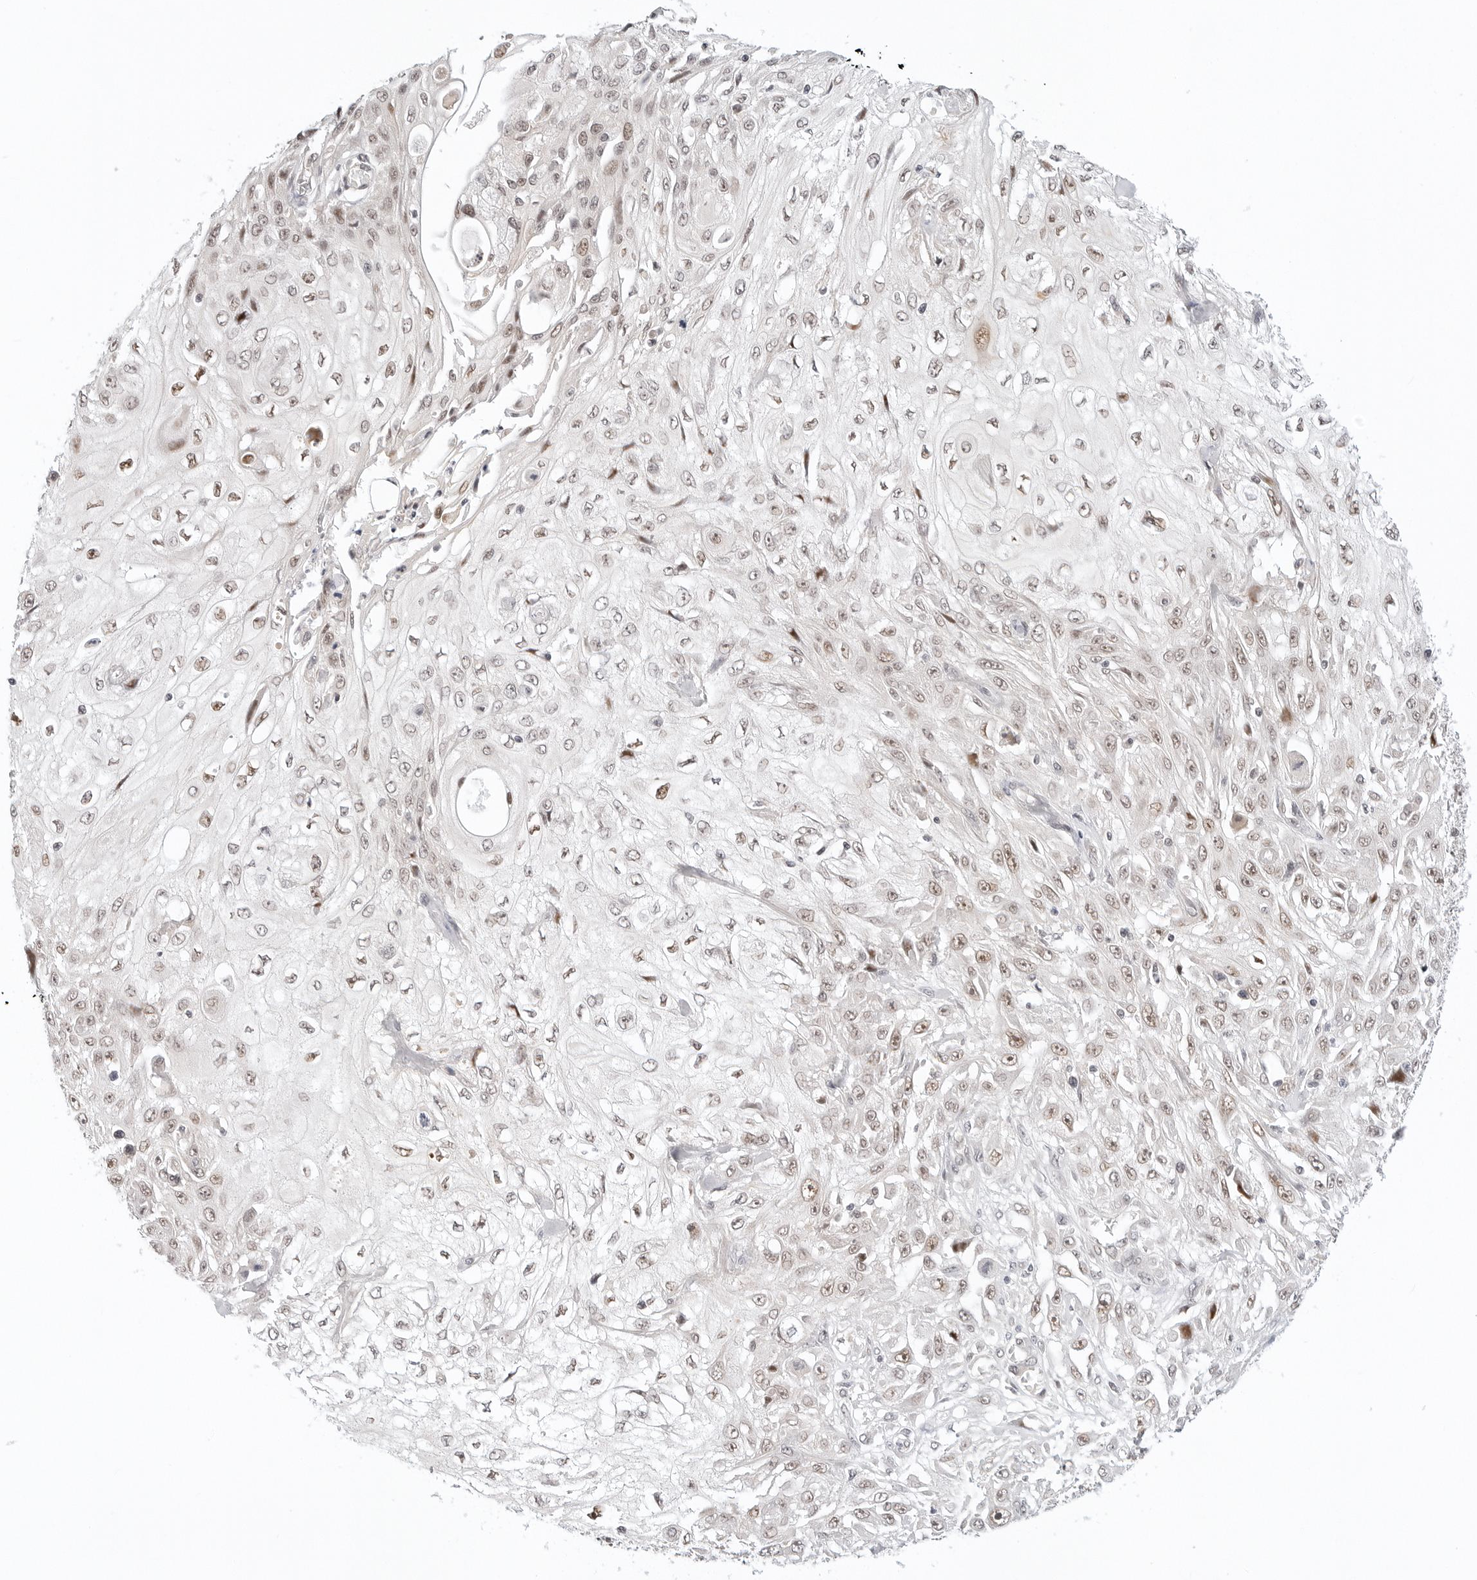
{"staining": {"intensity": "weak", "quantity": ">75%", "location": "nuclear"}, "tissue": "skin cancer", "cell_type": "Tumor cells", "image_type": "cancer", "snomed": [{"axis": "morphology", "description": "Squamous cell carcinoma, NOS"}, {"axis": "morphology", "description": "Squamous cell carcinoma, metastatic, NOS"}, {"axis": "topography", "description": "Skin"}, {"axis": "topography", "description": "Lymph node"}], "caption": "Immunohistochemistry (IHC) micrograph of neoplastic tissue: metastatic squamous cell carcinoma (skin) stained using immunohistochemistry (IHC) reveals low levels of weak protein expression localized specifically in the nuclear of tumor cells, appearing as a nuclear brown color.", "gene": "TSEN2", "patient": {"sex": "male", "age": 75}}